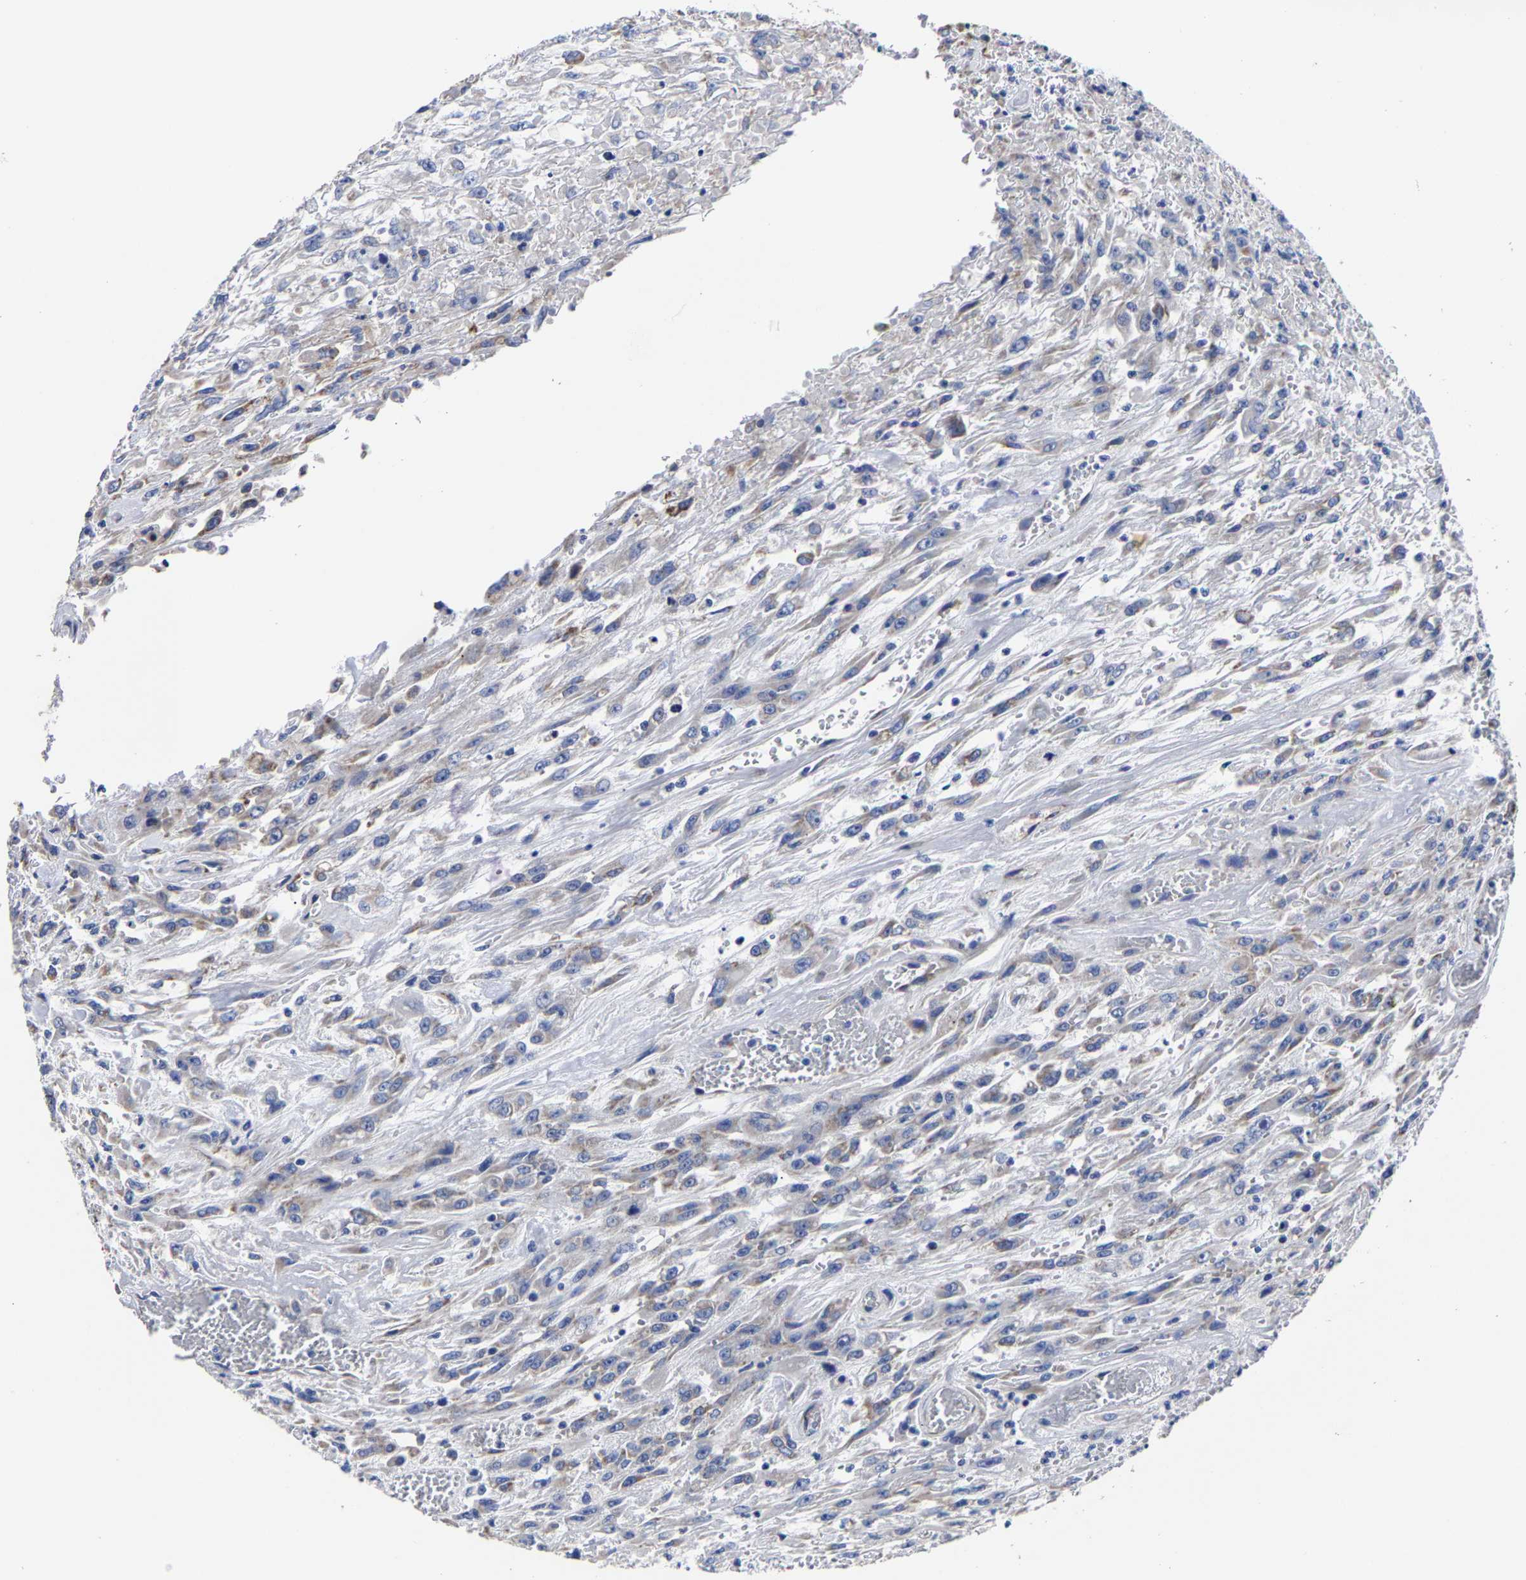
{"staining": {"intensity": "negative", "quantity": "none", "location": "none"}, "tissue": "urothelial cancer", "cell_type": "Tumor cells", "image_type": "cancer", "snomed": [{"axis": "morphology", "description": "Urothelial carcinoma, High grade"}, {"axis": "topography", "description": "Urinary bladder"}], "caption": "Tumor cells show no significant expression in urothelial cancer. The staining is performed using DAB brown chromogen with nuclei counter-stained in using hematoxylin.", "gene": "AASS", "patient": {"sex": "male", "age": 46}}